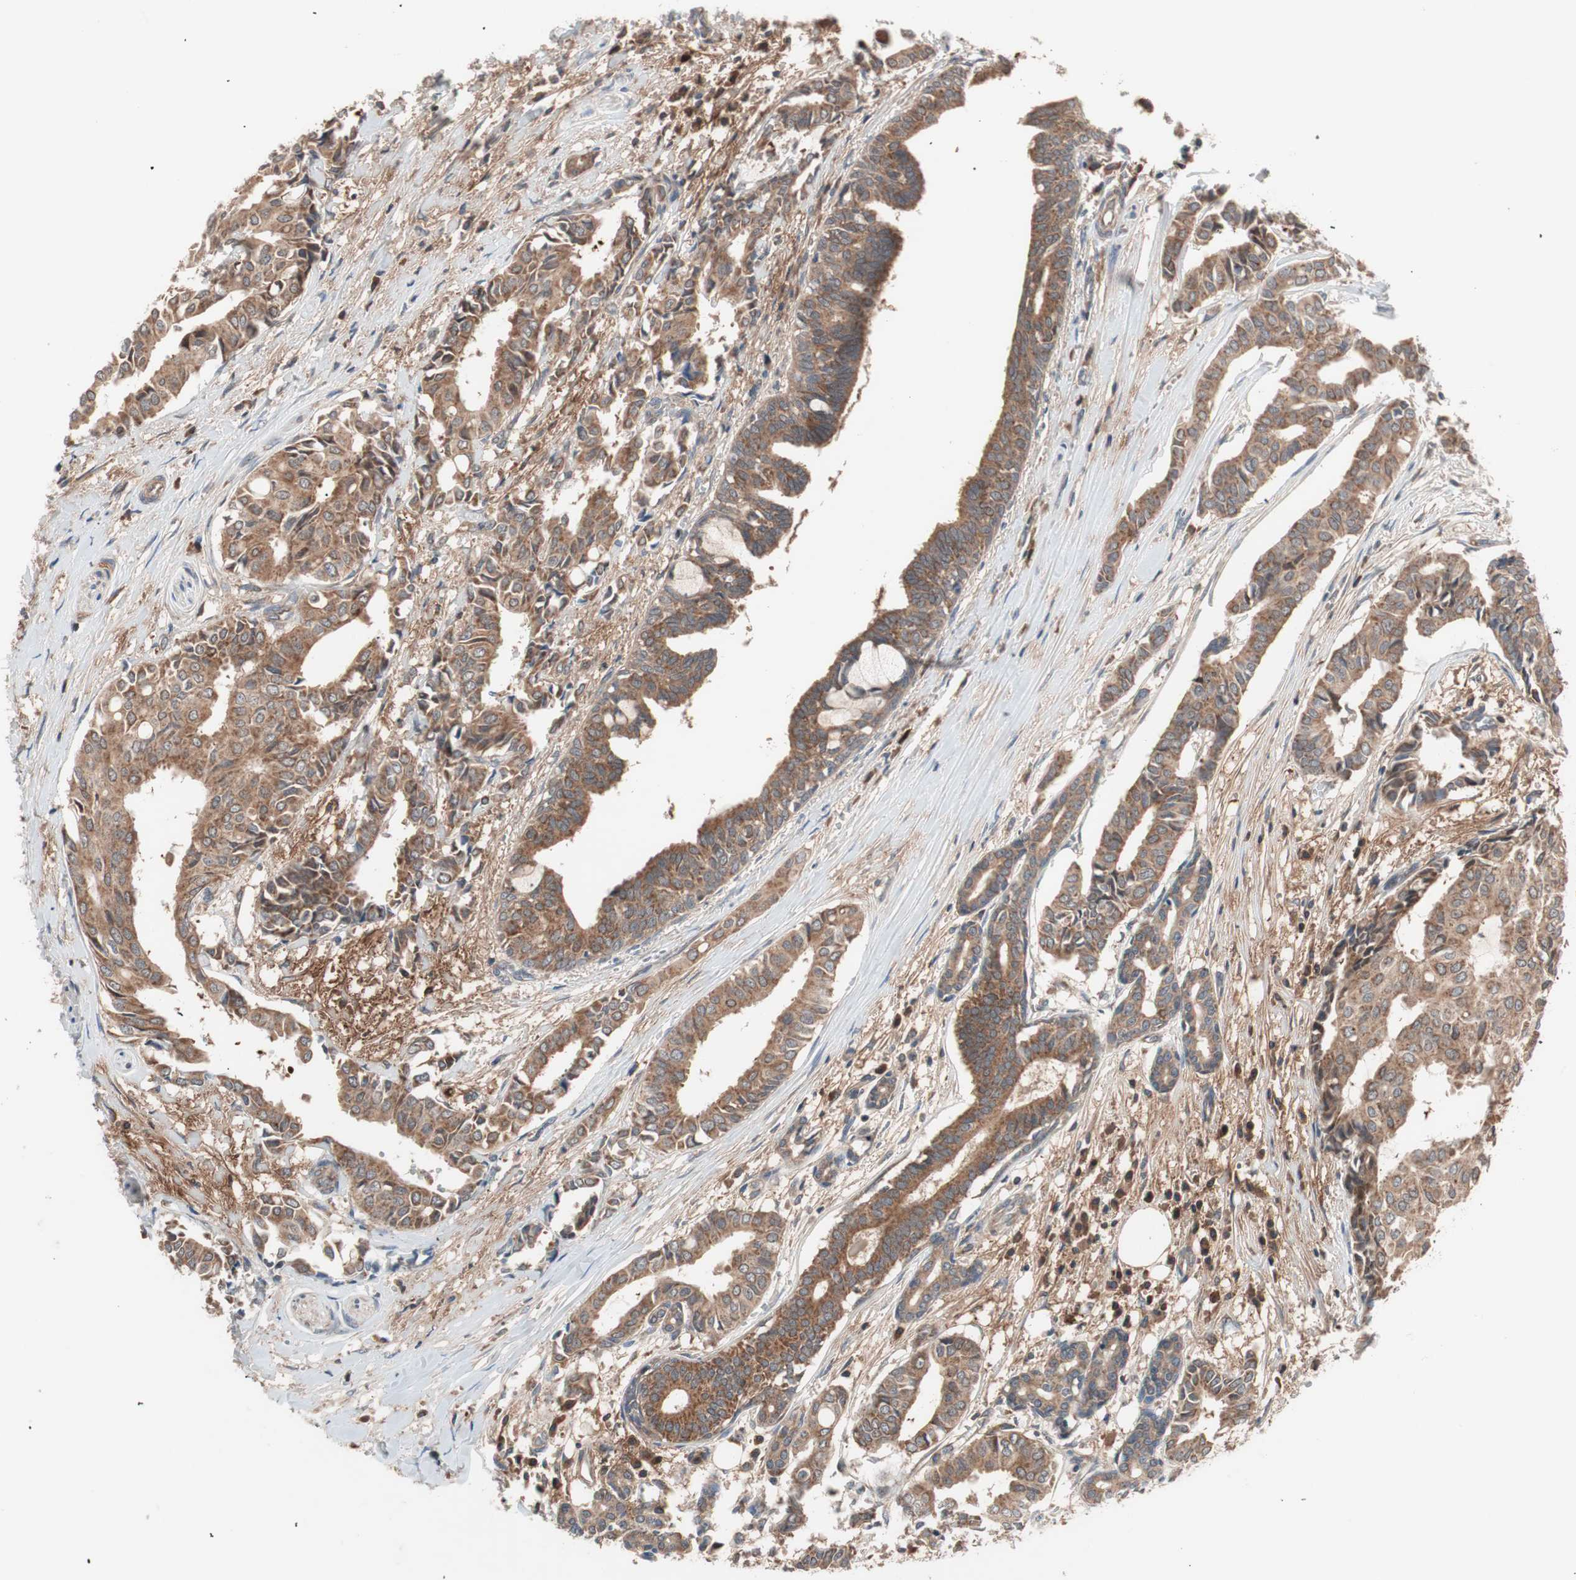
{"staining": {"intensity": "moderate", "quantity": ">75%", "location": "cytoplasmic/membranous"}, "tissue": "head and neck cancer", "cell_type": "Tumor cells", "image_type": "cancer", "snomed": [{"axis": "morphology", "description": "Adenocarcinoma, NOS"}, {"axis": "topography", "description": "Salivary gland"}, {"axis": "topography", "description": "Head-Neck"}], "caption": "Protein staining shows moderate cytoplasmic/membranous positivity in approximately >75% of tumor cells in head and neck cancer (adenocarcinoma).", "gene": "HMBS", "patient": {"sex": "female", "age": 59}}